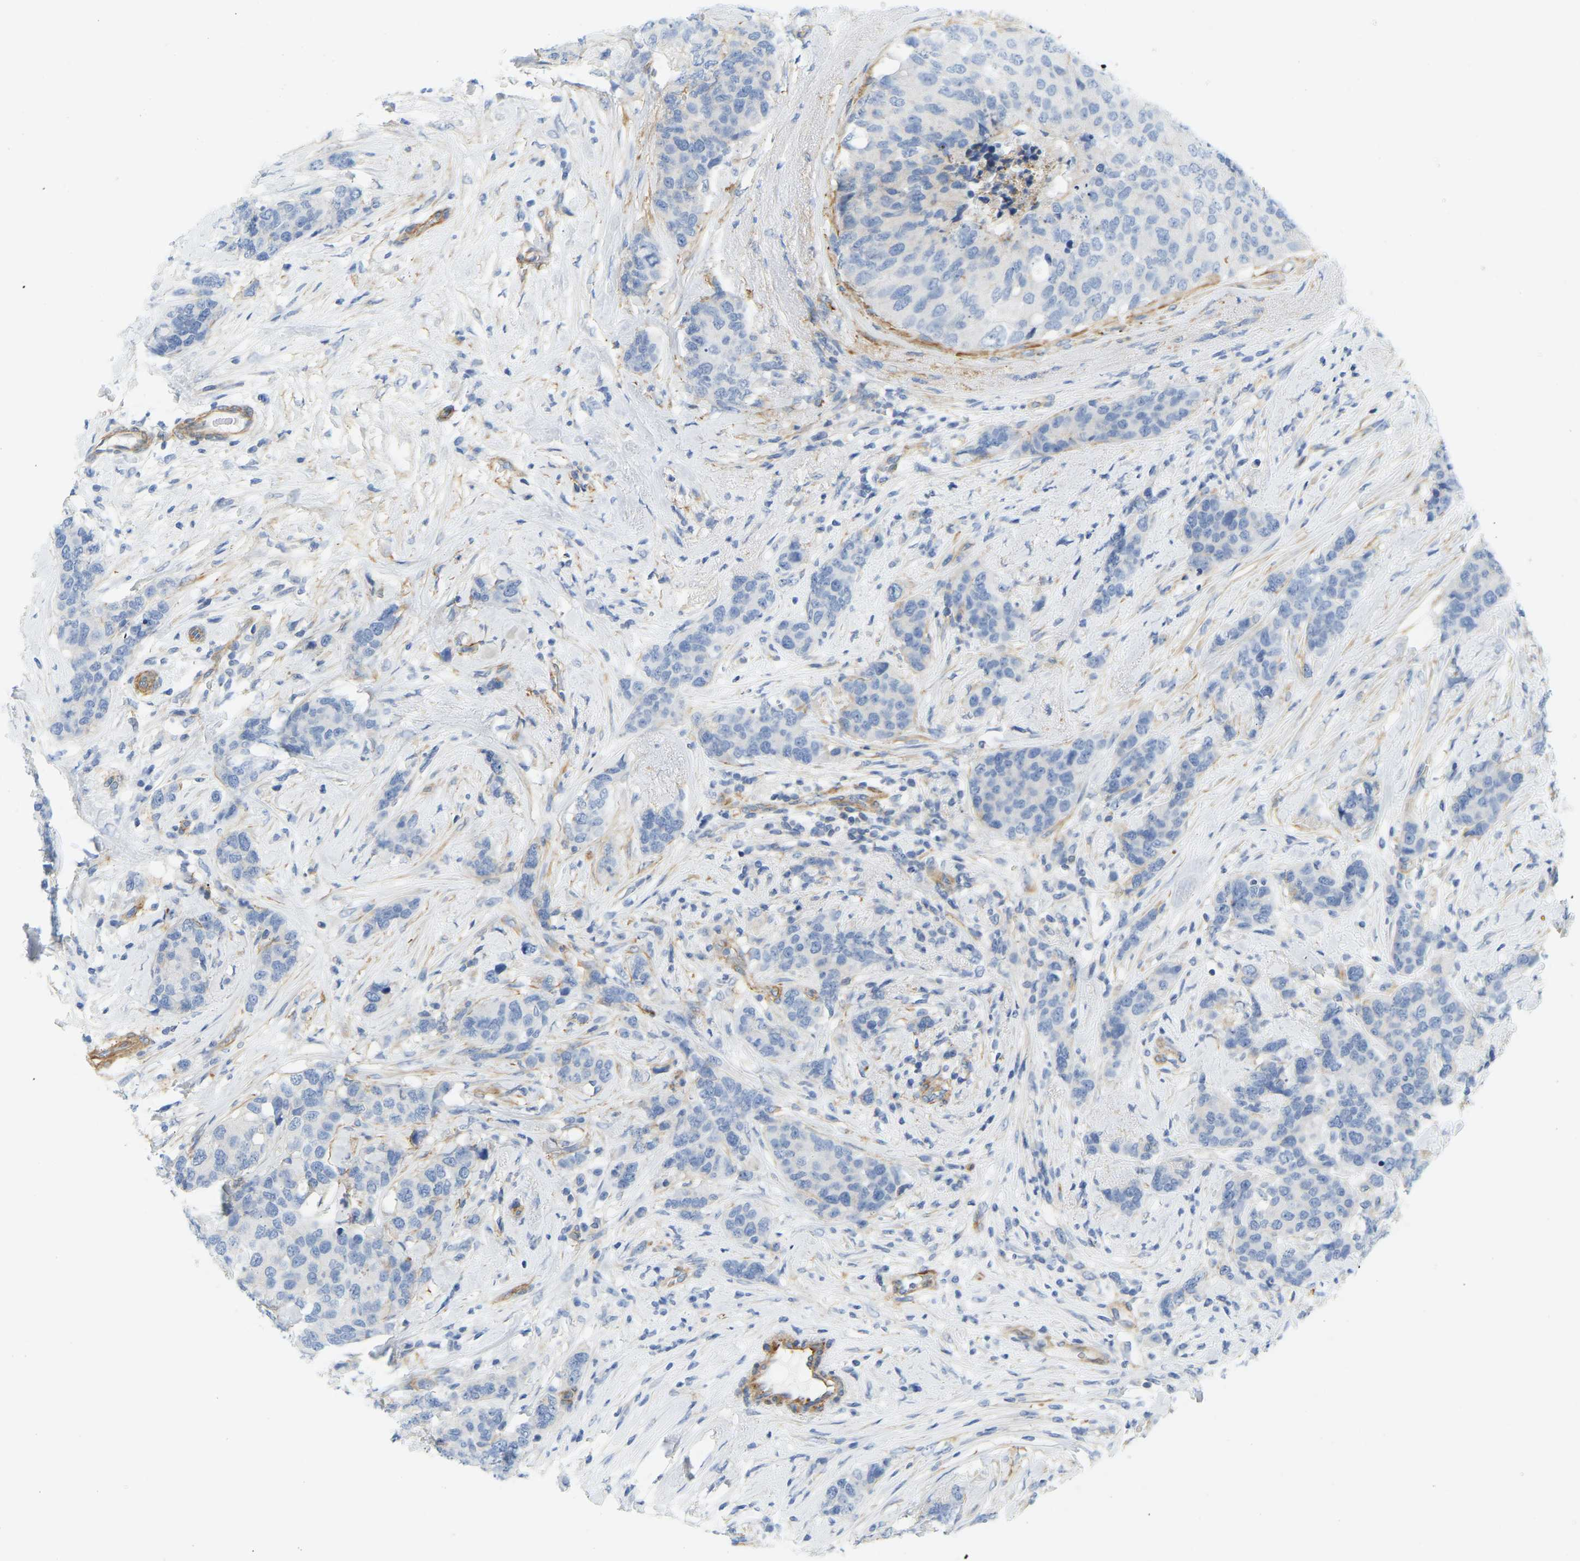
{"staining": {"intensity": "negative", "quantity": "none", "location": "none"}, "tissue": "breast cancer", "cell_type": "Tumor cells", "image_type": "cancer", "snomed": [{"axis": "morphology", "description": "Lobular carcinoma"}, {"axis": "topography", "description": "Breast"}], "caption": "High power microscopy histopathology image of an immunohistochemistry (IHC) micrograph of lobular carcinoma (breast), revealing no significant expression in tumor cells.", "gene": "MYL3", "patient": {"sex": "female", "age": 59}}